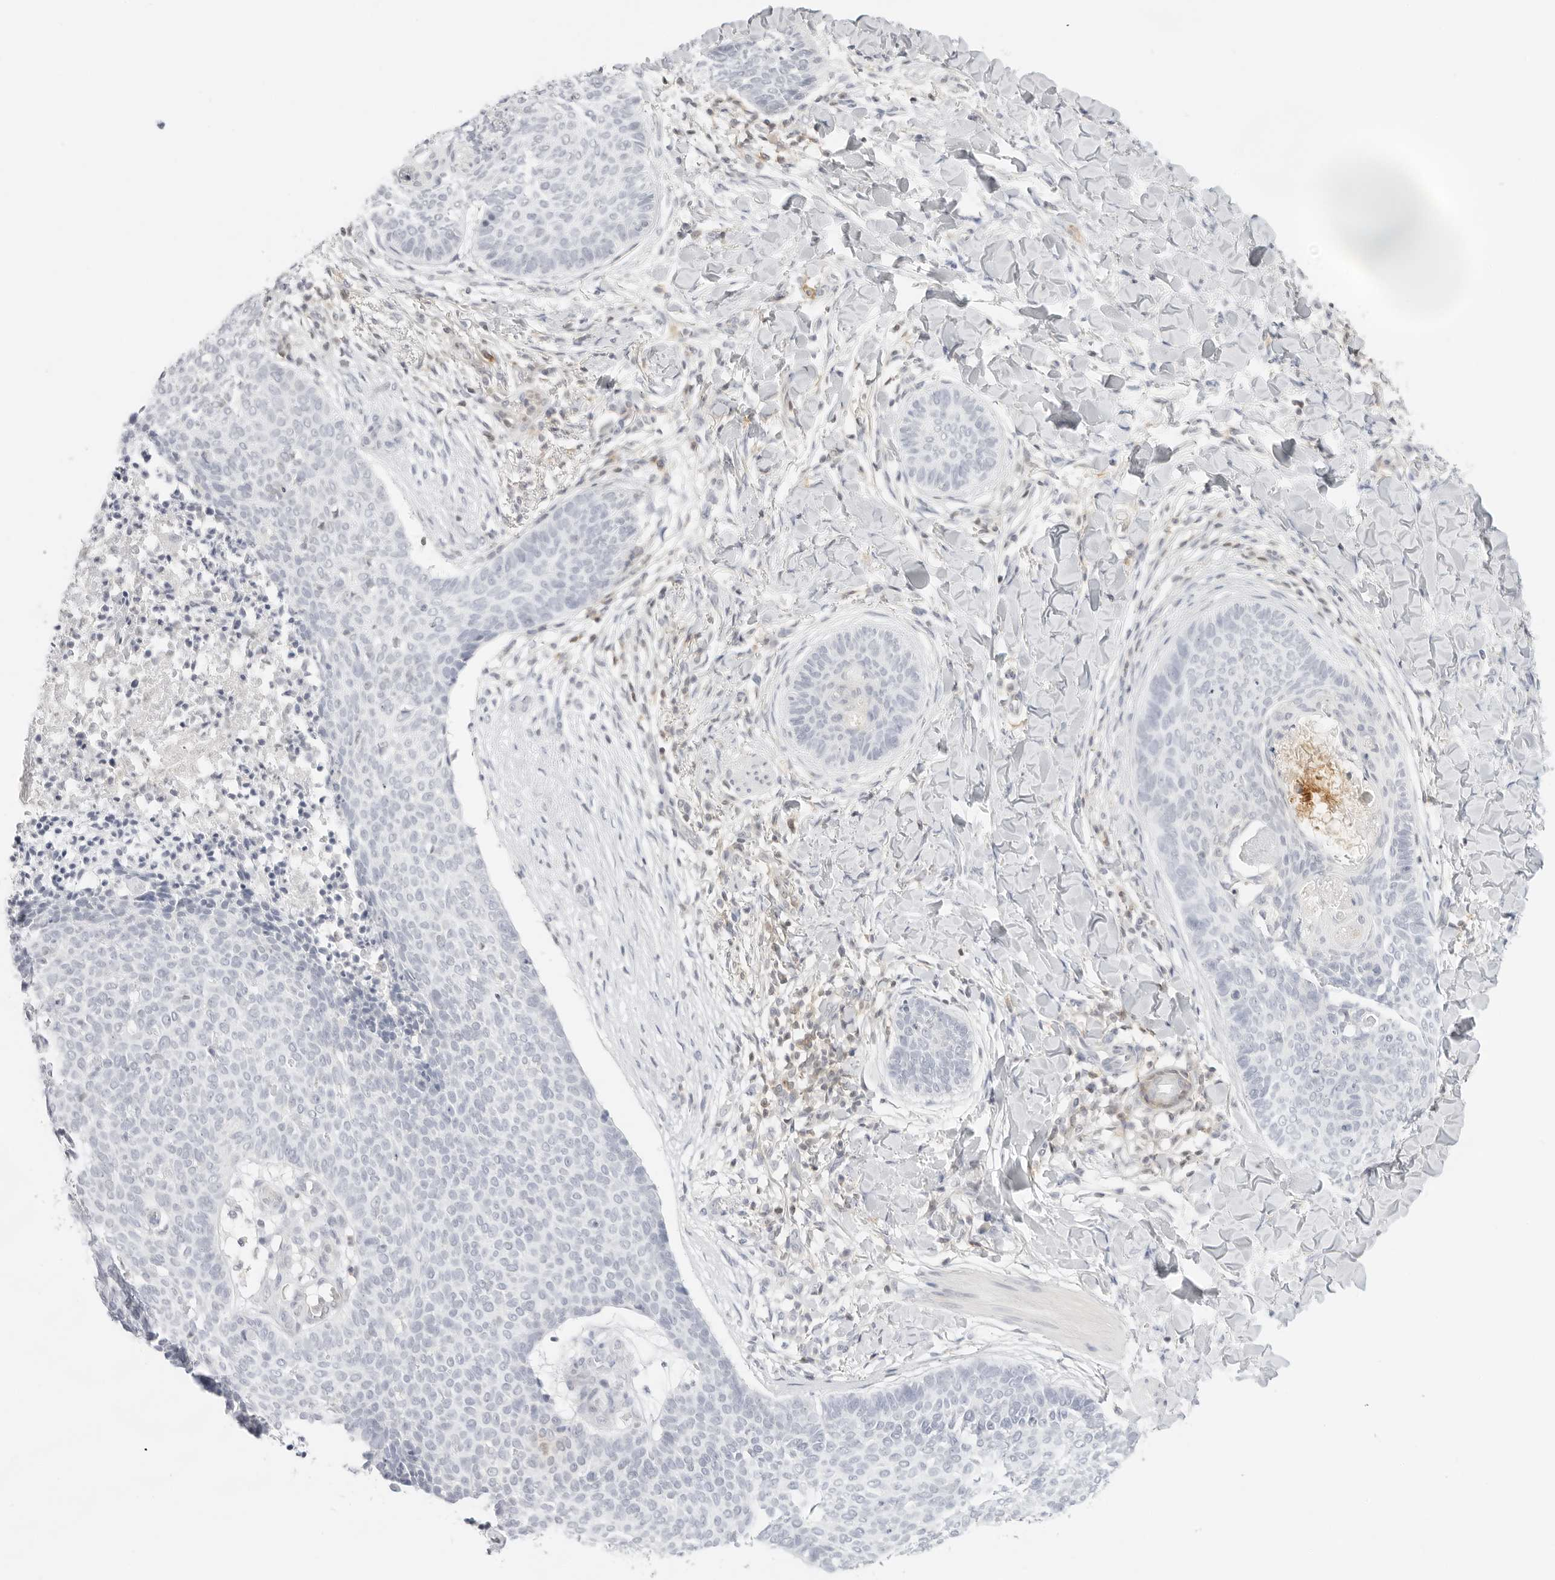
{"staining": {"intensity": "negative", "quantity": "none", "location": "none"}, "tissue": "skin cancer", "cell_type": "Tumor cells", "image_type": "cancer", "snomed": [{"axis": "morphology", "description": "Normal tissue, NOS"}, {"axis": "morphology", "description": "Basal cell carcinoma"}, {"axis": "topography", "description": "Skin"}], "caption": "DAB immunohistochemical staining of human skin cancer exhibits no significant staining in tumor cells.", "gene": "TNFRSF14", "patient": {"sex": "male", "age": 50}}